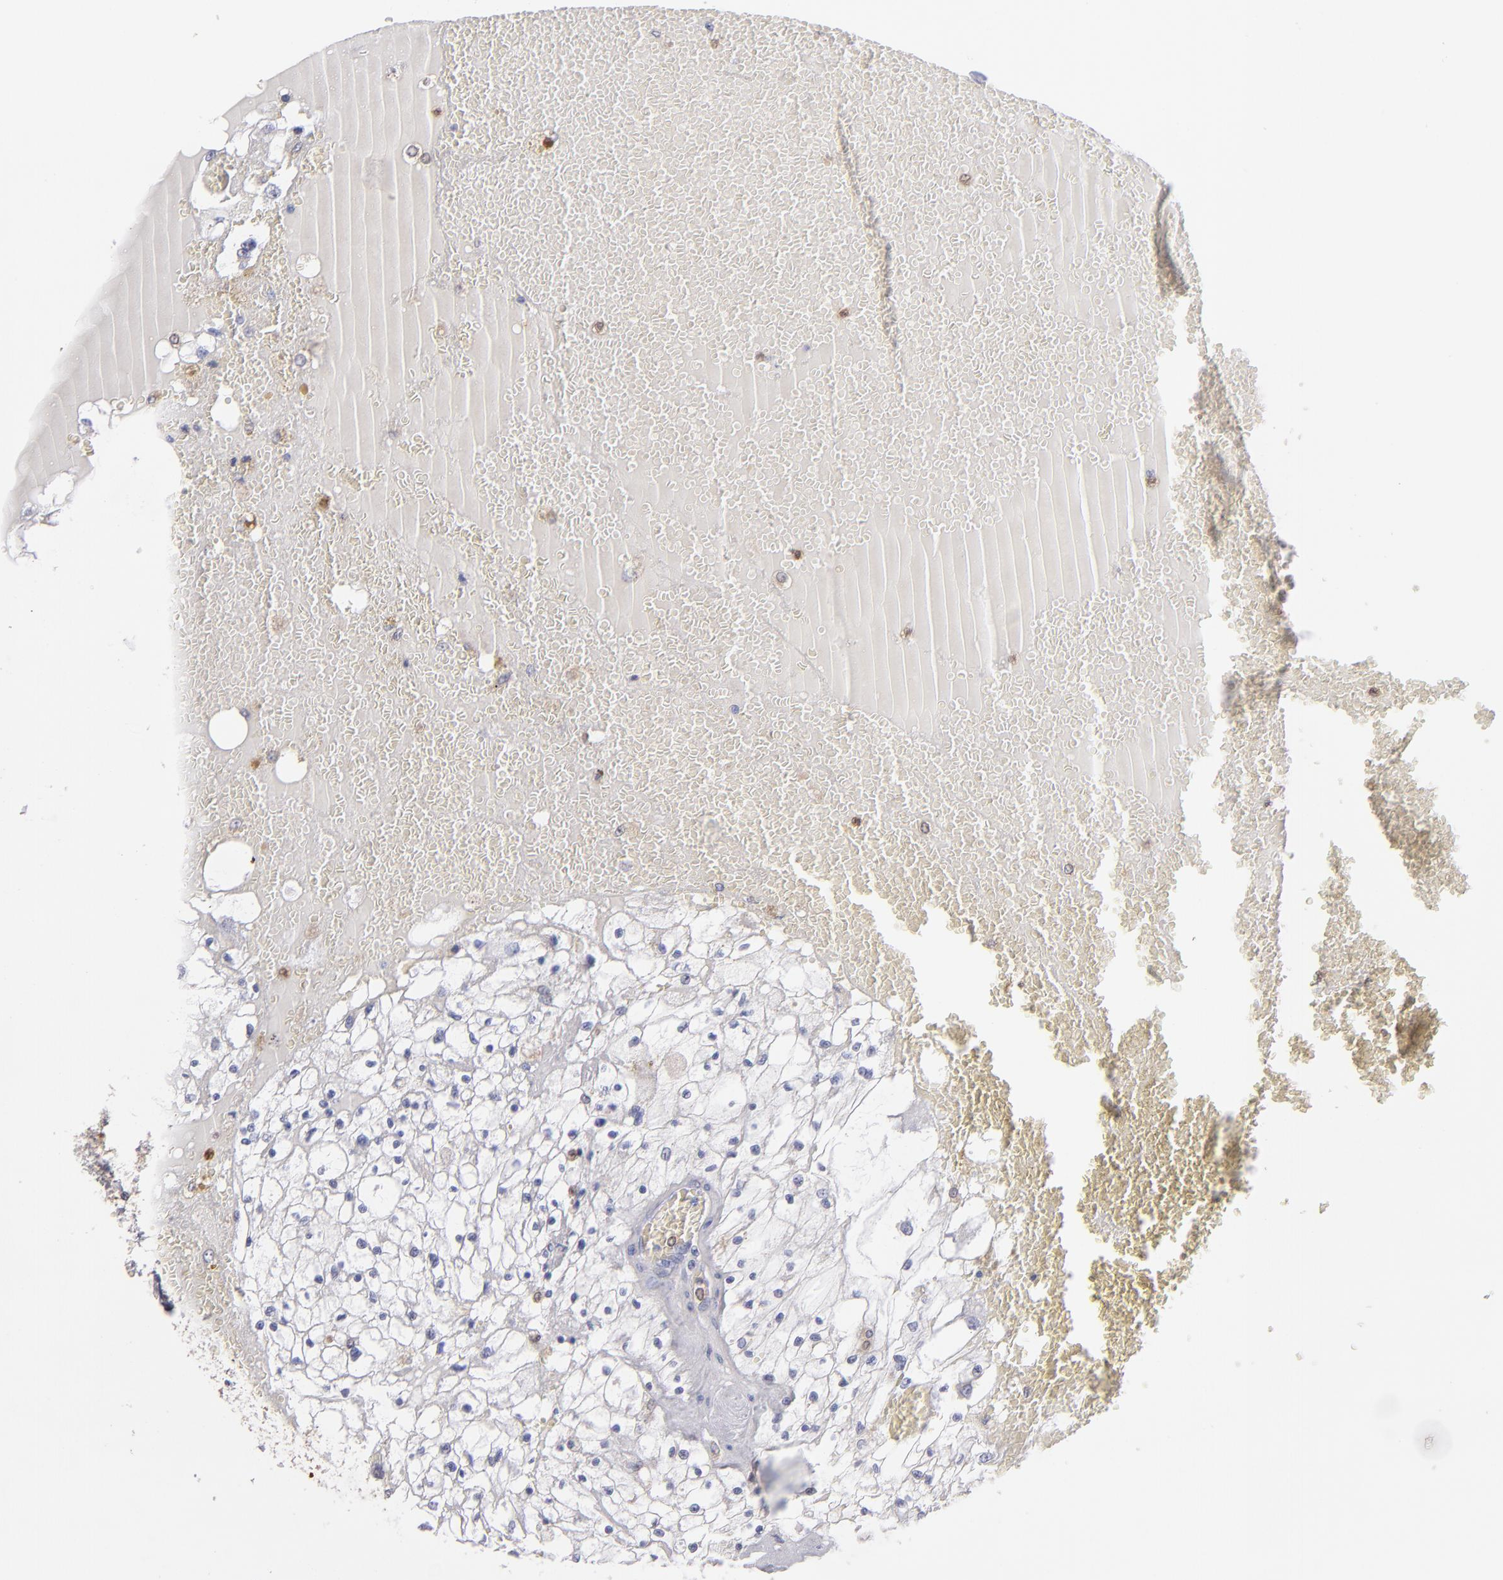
{"staining": {"intensity": "negative", "quantity": "none", "location": "none"}, "tissue": "renal cancer", "cell_type": "Tumor cells", "image_type": "cancer", "snomed": [{"axis": "morphology", "description": "Adenocarcinoma, NOS"}, {"axis": "topography", "description": "Kidney"}], "caption": "Immunohistochemistry photomicrograph of neoplastic tissue: renal cancer stained with DAB (3,3'-diaminobenzidine) reveals no significant protein expression in tumor cells.", "gene": "PRKCD", "patient": {"sex": "male", "age": 61}}